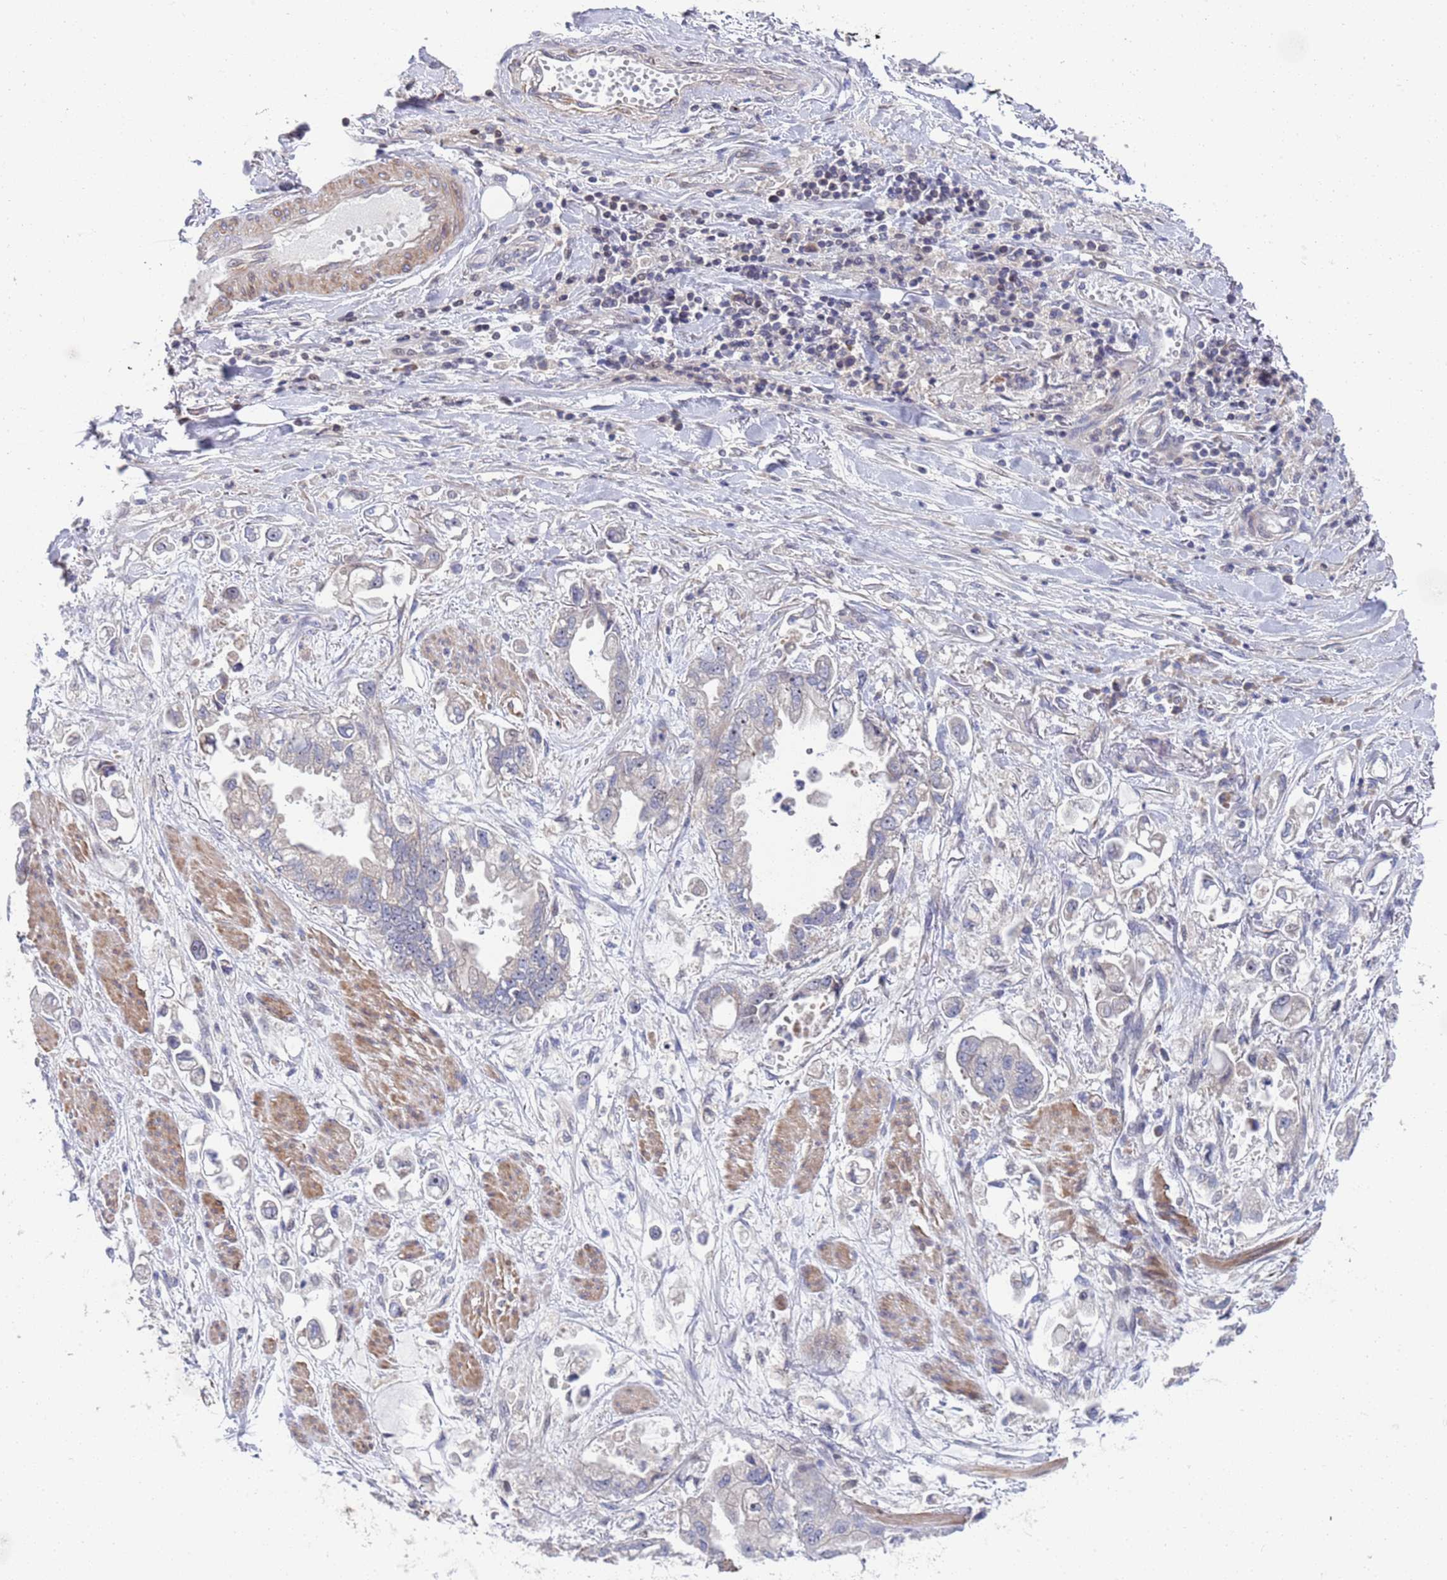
{"staining": {"intensity": "weak", "quantity": "25%-75%", "location": "cytoplasmic/membranous,nuclear"}, "tissue": "stomach cancer", "cell_type": "Tumor cells", "image_type": "cancer", "snomed": [{"axis": "morphology", "description": "Adenocarcinoma, NOS"}, {"axis": "topography", "description": "Stomach"}], "caption": "This is a histology image of immunohistochemistry staining of stomach adenocarcinoma, which shows weak expression in the cytoplasmic/membranous and nuclear of tumor cells.", "gene": "ENOSF1", "patient": {"sex": "male", "age": 62}}